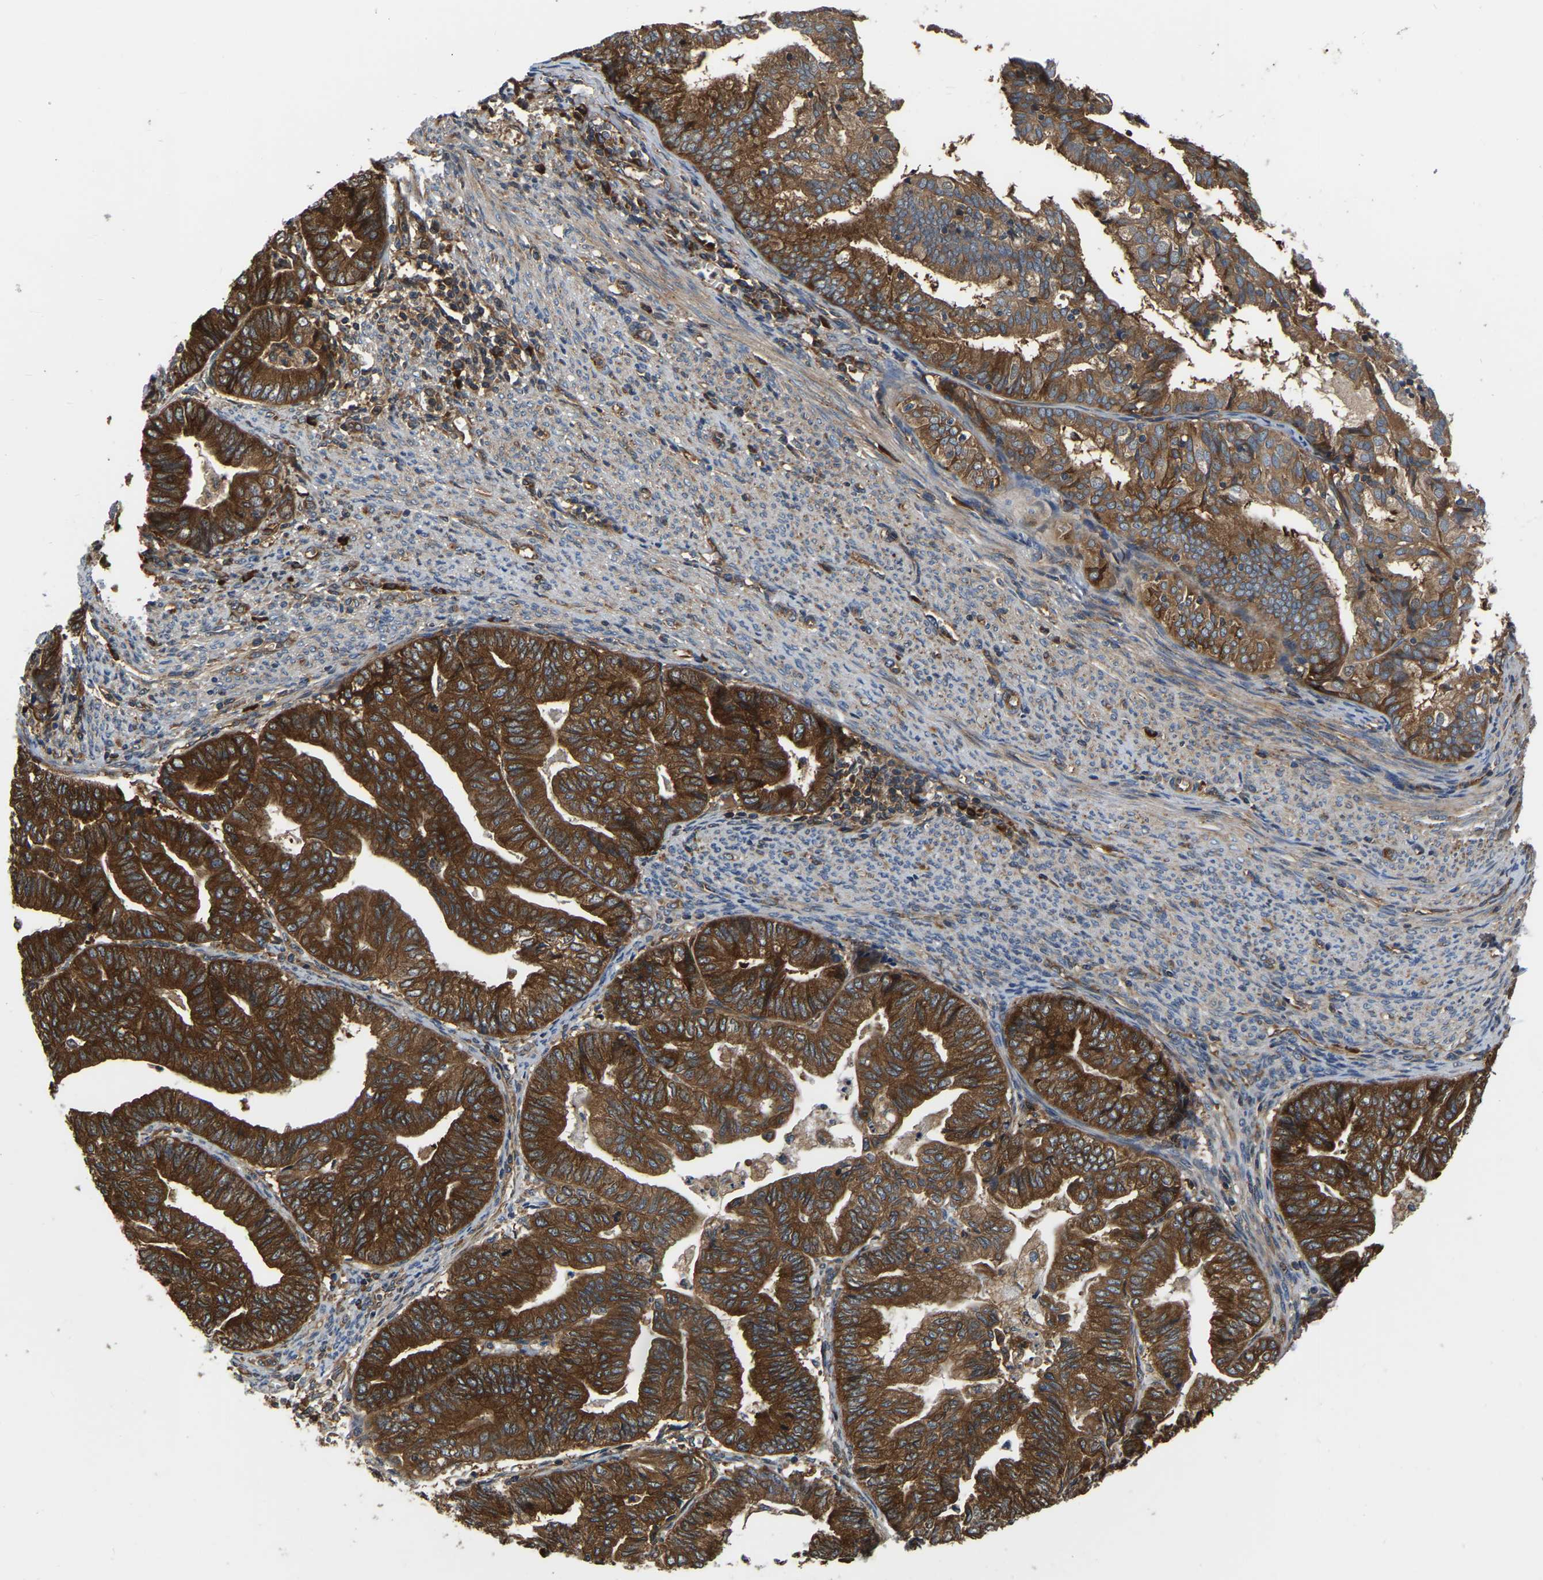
{"staining": {"intensity": "strong", "quantity": ">75%", "location": "cytoplasmic/membranous"}, "tissue": "endometrial cancer", "cell_type": "Tumor cells", "image_type": "cancer", "snomed": [{"axis": "morphology", "description": "Adenocarcinoma, NOS"}, {"axis": "topography", "description": "Endometrium"}], "caption": "Immunohistochemistry (IHC) micrograph of neoplastic tissue: human endometrial cancer stained using IHC shows high levels of strong protein expression localized specifically in the cytoplasmic/membranous of tumor cells, appearing as a cytoplasmic/membranous brown color.", "gene": "GARS1", "patient": {"sex": "female", "age": 79}}